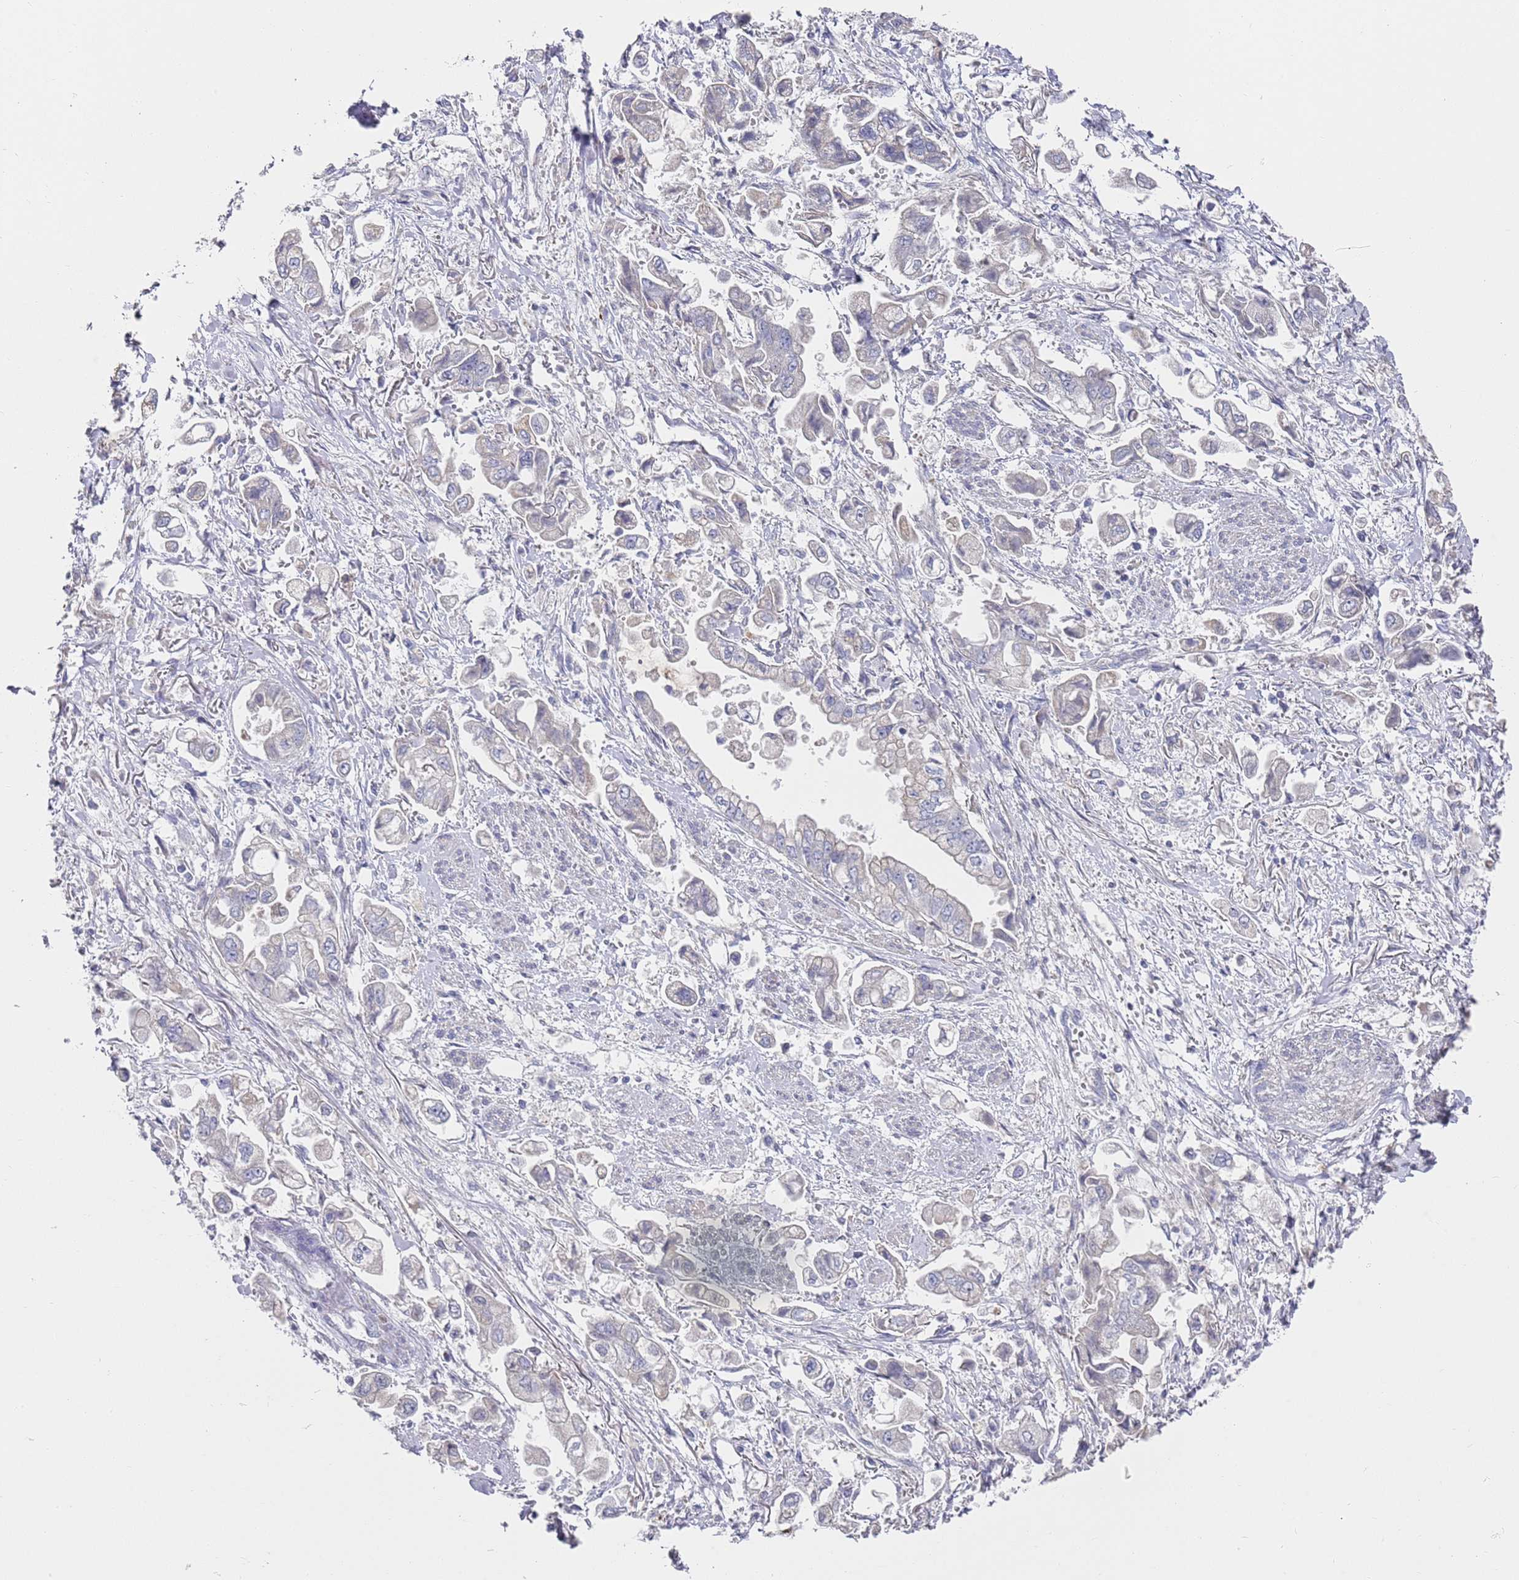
{"staining": {"intensity": "negative", "quantity": "none", "location": "none"}, "tissue": "stomach cancer", "cell_type": "Tumor cells", "image_type": "cancer", "snomed": [{"axis": "morphology", "description": "Adenocarcinoma, NOS"}, {"axis": "topography", "description": "Stomach"}], "caption": "Human stomach adenocarcinoma stained for a protein using immunohistochemistry (IHC) reveals no staining in tumor cells.", "gene": "SCAPER", "patient": {"sex": "male", "age": 62}}